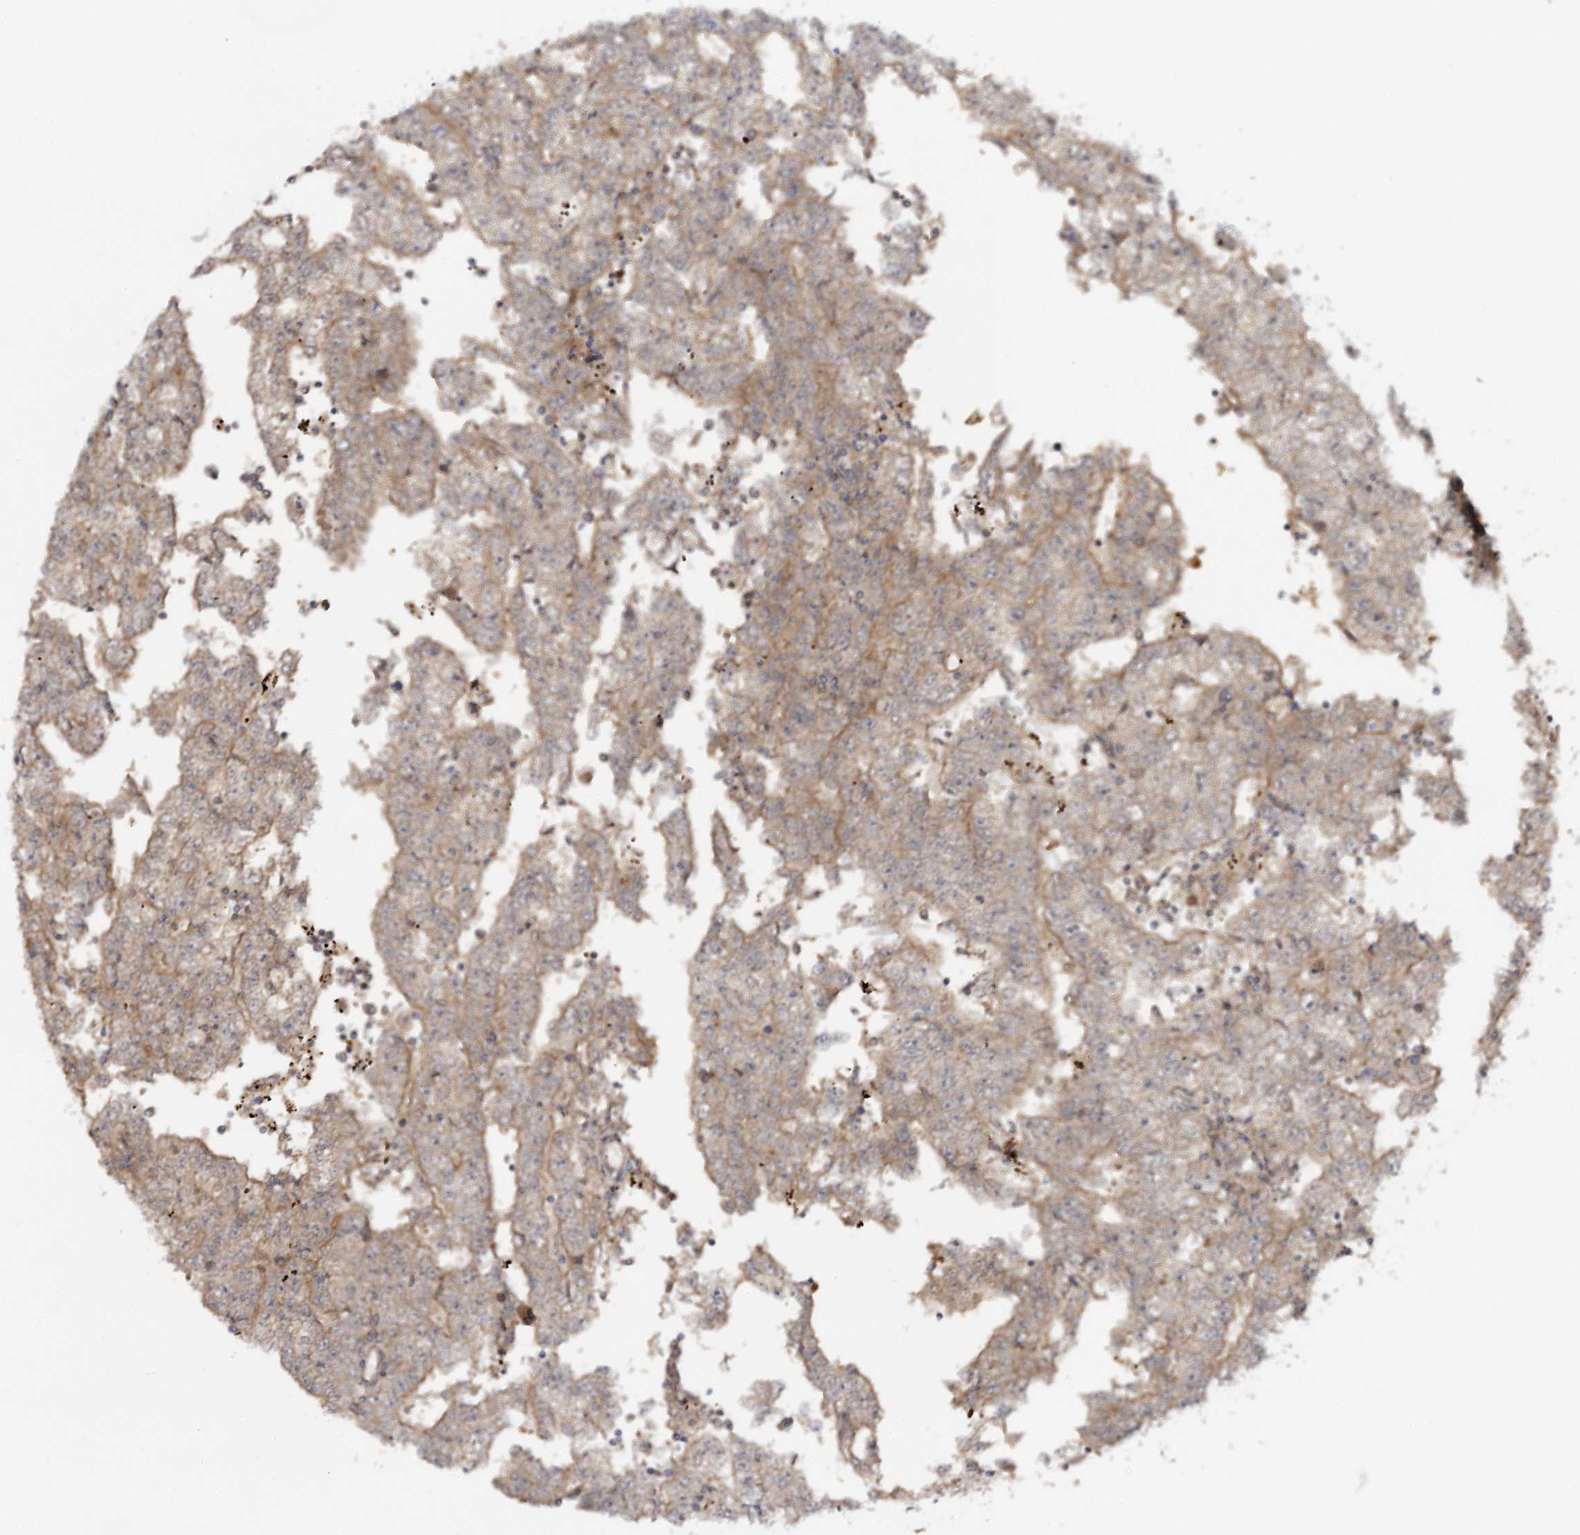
{"staining": {"intensity": "moderate", "quantity": ">75%", "location": "cytoplasmic/membranous"}, "tissue": "testis cancer", "cell_type": "Tumor cells", "image_type": "cancer", "snomed": [{"axis": "morphology", "description": "Carcinoma, Embryonal, NOS"}, {"axis": "topography", "description": "Testis"}], "caption": "The immunohistochemical stain shows moderate cytoplasmic/membranous positivity in tumor cells of testis cancer (embryonal carcinoma) tissue.", "gene": "TBC1D9B", "patient": {"sex": "male", "age": 25}}